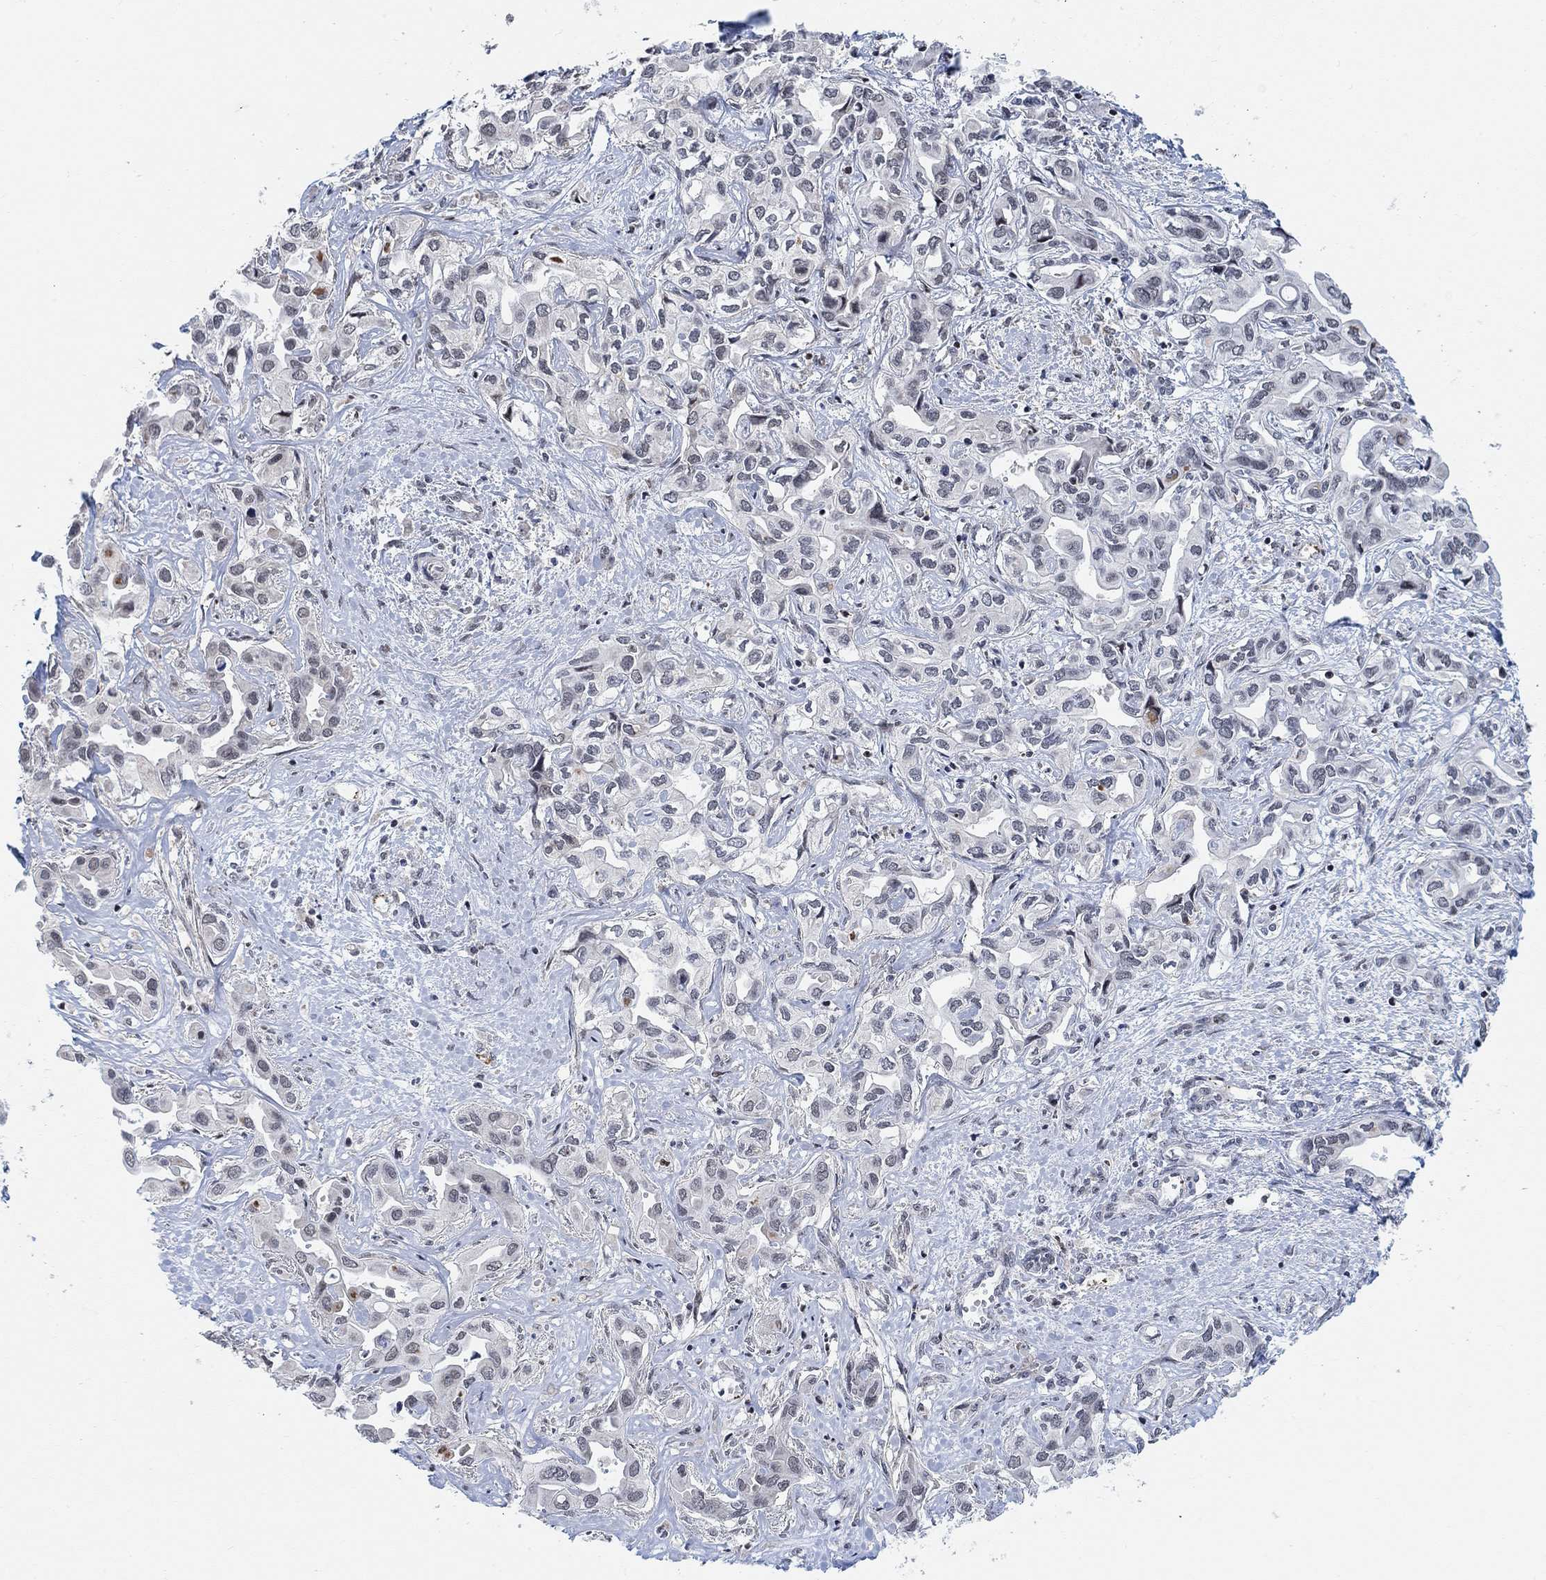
{"staining": {"intensity": "negative", "quantity": "none", "location": "none"}, "tissue": "liver cancer", "cell_type": "Tumor cells", "image_type": "cancer", "snomed": [{"axis": "morphology", "description": "Cholangiocarcinoma"}, {"axis": "topography", "description": "Liver"}], "caption": "Immunohistochemical staining of cholangiocarcinoma (liver) shows no significant expression in tumor cells. (DAB IHC, high magnification).", "gene": "PWWP2B", "patient": {"sex": "female", "age": 64}}